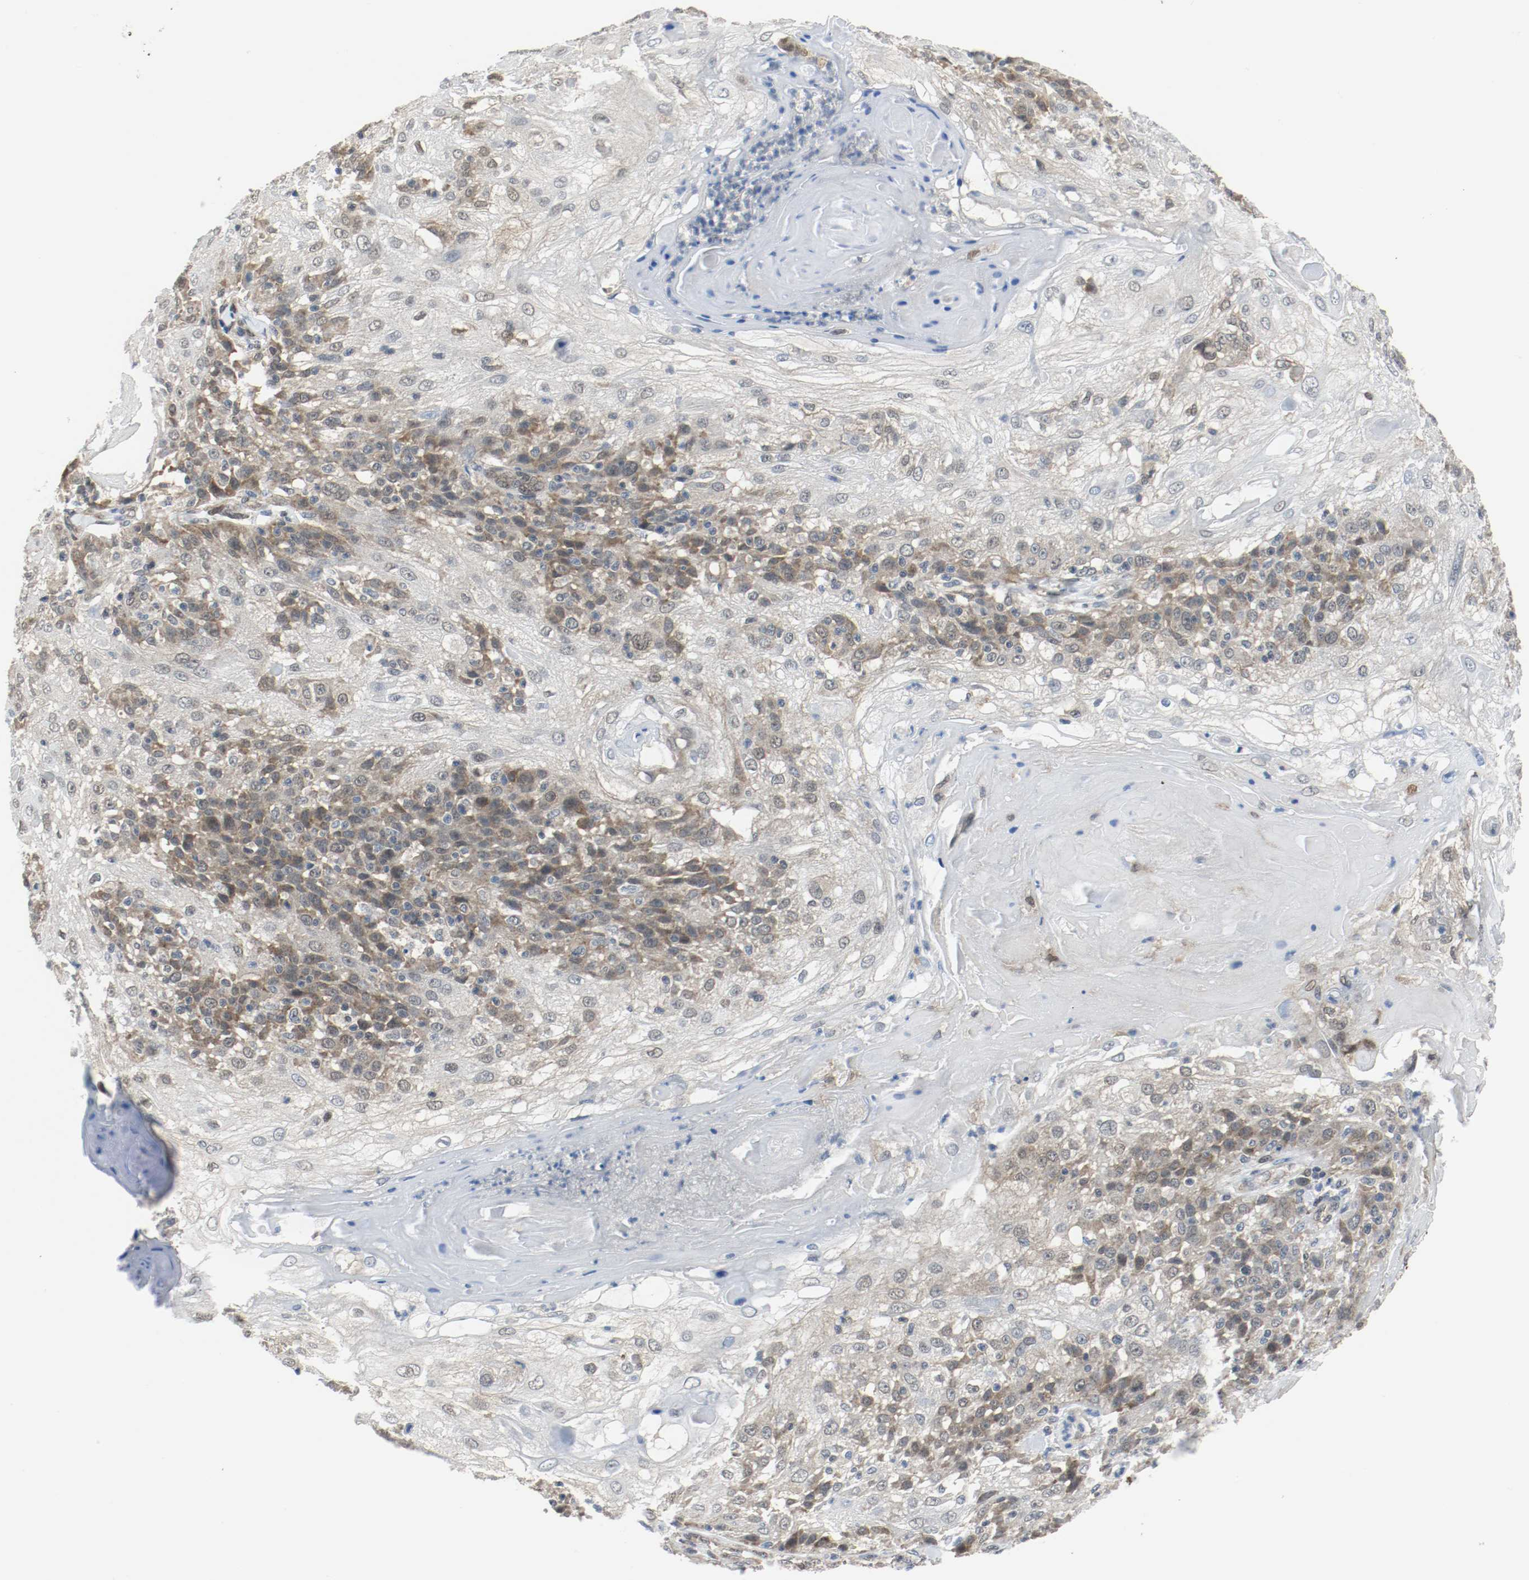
{"staining": {"intensity": "weak", "quantity": ">75%", "location": "cytoplasmic/membranous,nuclear"}, "tissue": "skin cancer", "cell_type": "Tumor cells", "image_type": "cancer", "snomed": [{"axis": "morphology", "description": "Normal tissue, NOS"}, {"axis": "morphology", "description": "Squamous cell carcinoma, NOS"}, {"axis": "topography", "description": "Skin"}], "caption": "Immunohistochemical staining of human skin squamous cell carcinoma demonstrates low levels of weak cytoplasmic/membranous and nuclear positivity in about >75% of tumor cells.", "gene": "PPME1", "patient": {"sex": "female", "age": 83}}